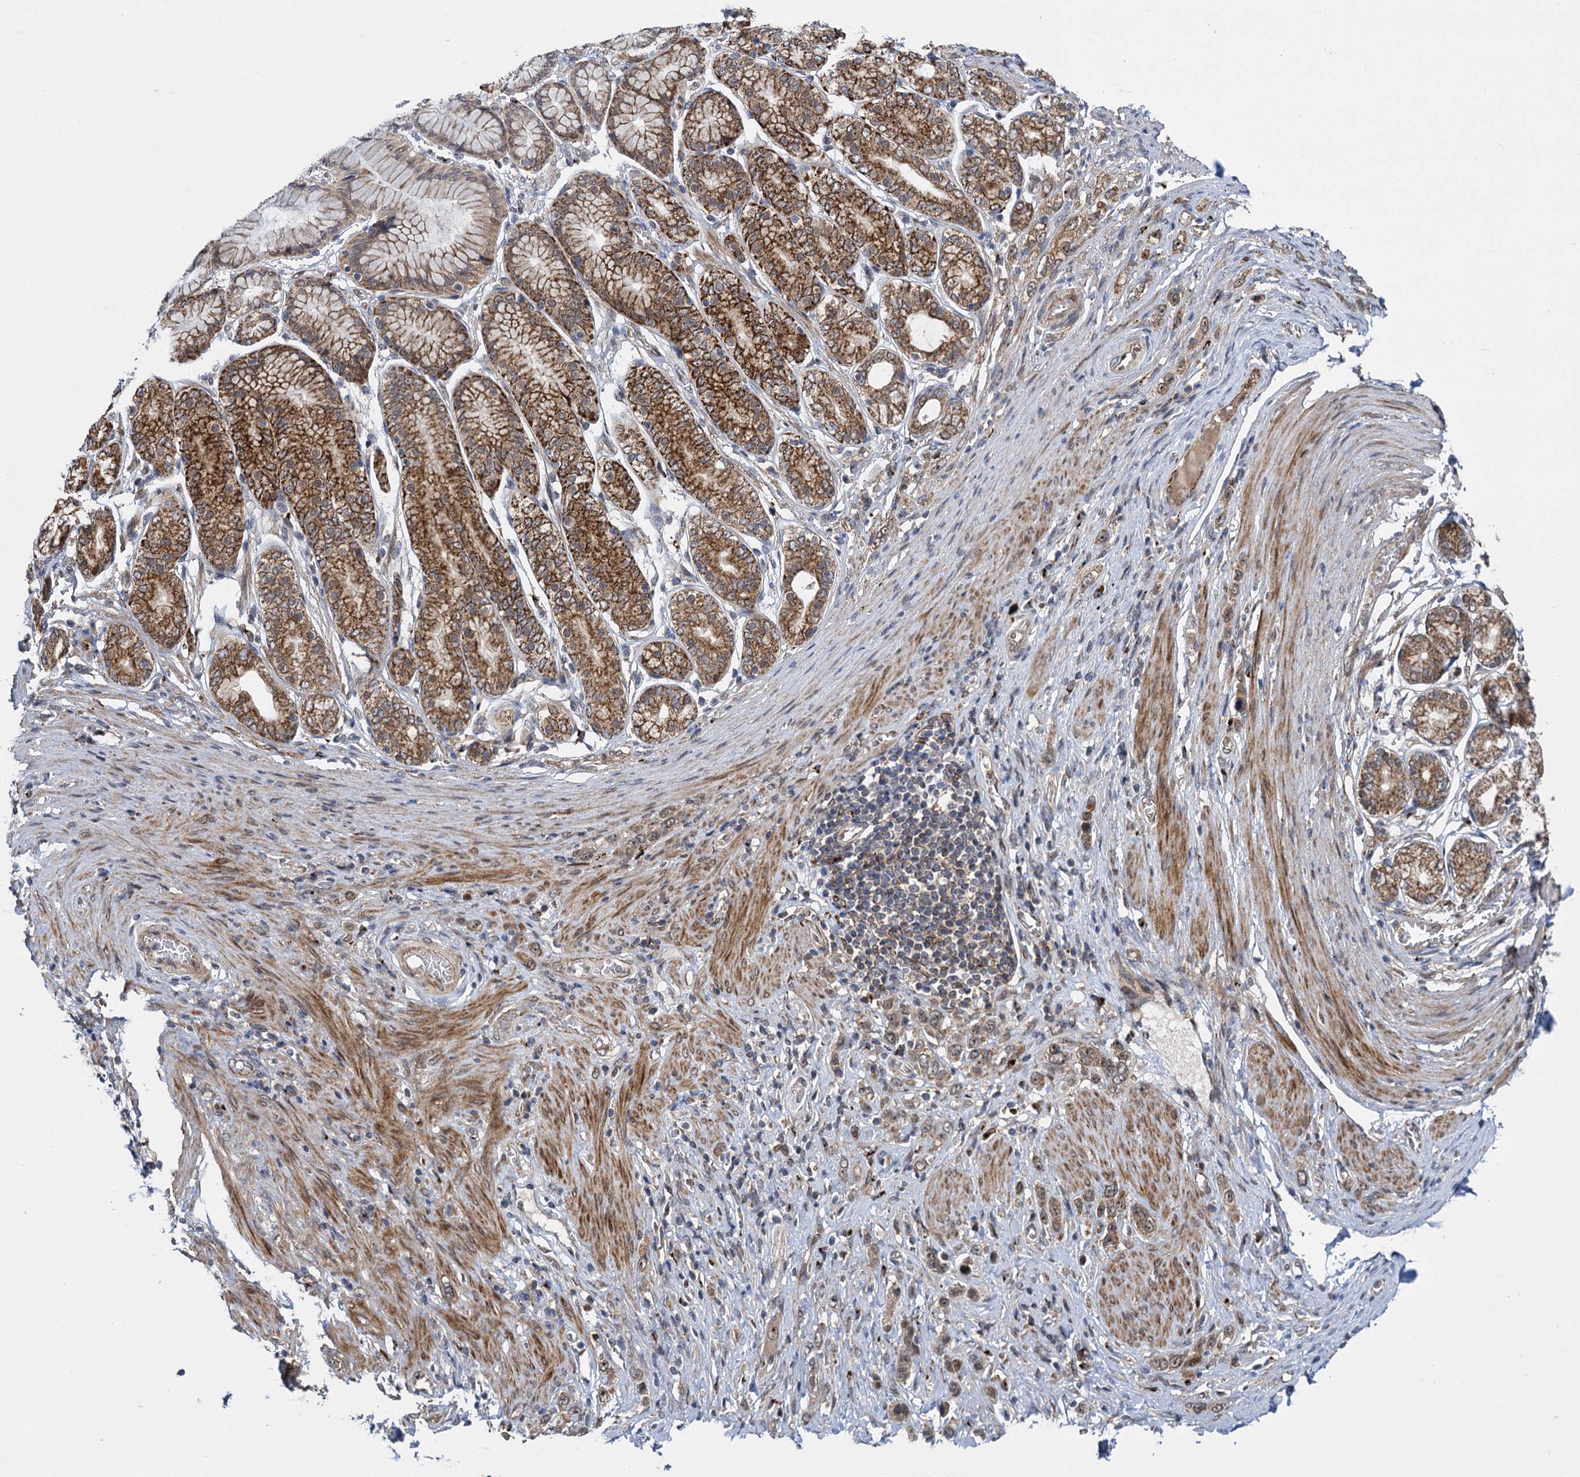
{"staining": {"intensity": "weak", "quantity": ">75%", "location": "cytoplasmic/membranous"}, "tissue": "stomach cancer", "cell_type": "Tumor cells", "image_type": "cancer", "snomed": [{"axis": "morphology", "description": "Normal tissue, NOS"}, {"axis": "morphology", "description": "Adenocarcinoma, NOS"}, {"axis": "topography", "description": "Stomach, upper"}, {"axis": "topography", "description": "Stomach"}], "caption": "Stomach adenocarcinoma tissue reveals weak cytoplasmic/membranous expression in about >75% of tumor cells", "gene": "GAL3ST4", "patient": {"sex": "female", "age": 65}}